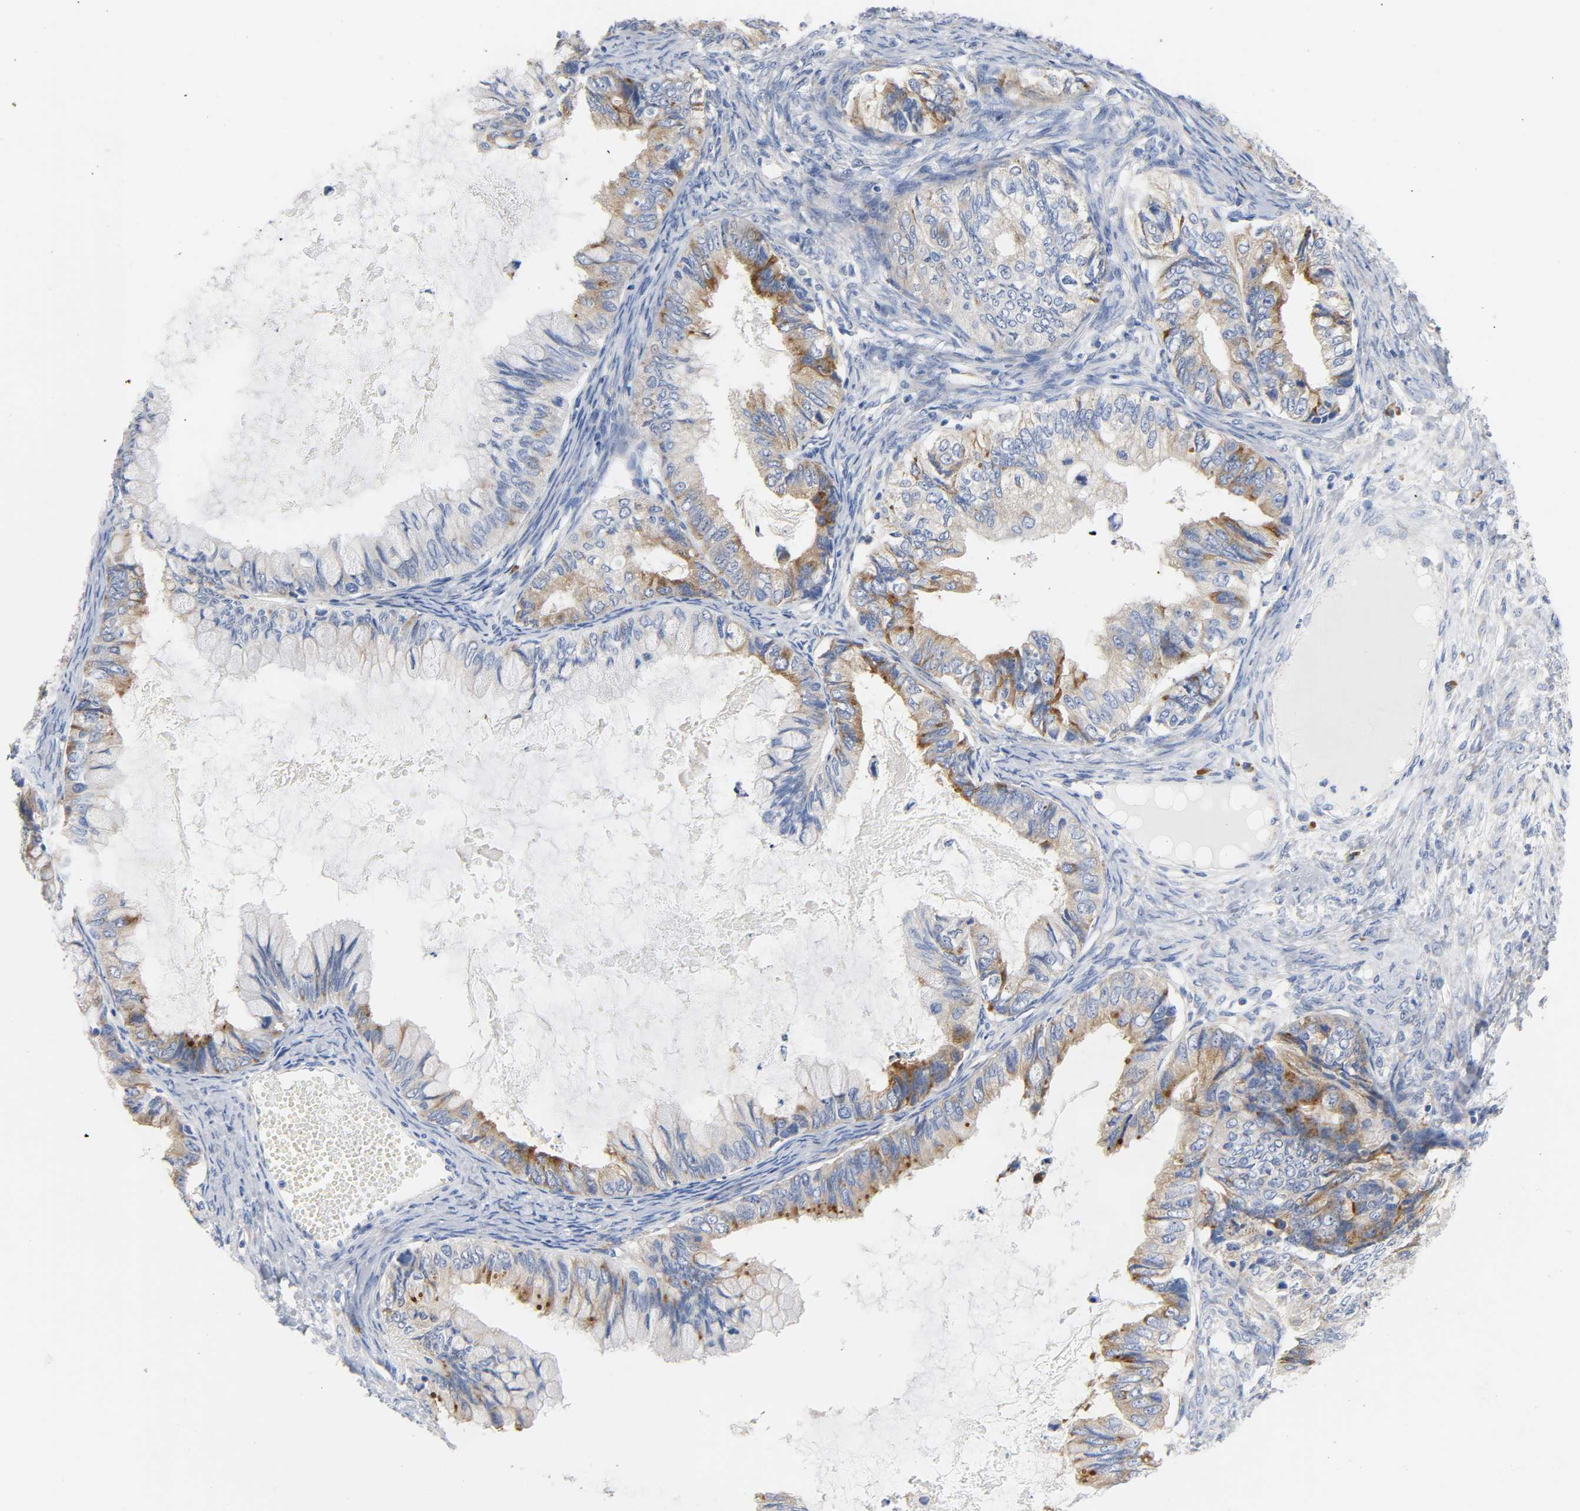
{"staining": {"intensity": "moderate", "quantity": "25%-75%", "location": "cytoplasmic/membranous"}, "tissue": "ovarian cancer", "cell_type": "Tumor cells", "image_type": "cancer", "snomed": [{"axis": "morphology", "description": "Cystadenocarcinoma, mucinous, NOS"}, {"axis": "topography", "description": "Ovary"}], "caption": "Tumor cells exhibit medium levels of moderate cytoplasmic/membranous positivity in approximately 25%-75% of cells in ovarian cancer.", "gene": "REL", "patient": {"sex": "female", "age": 80}}